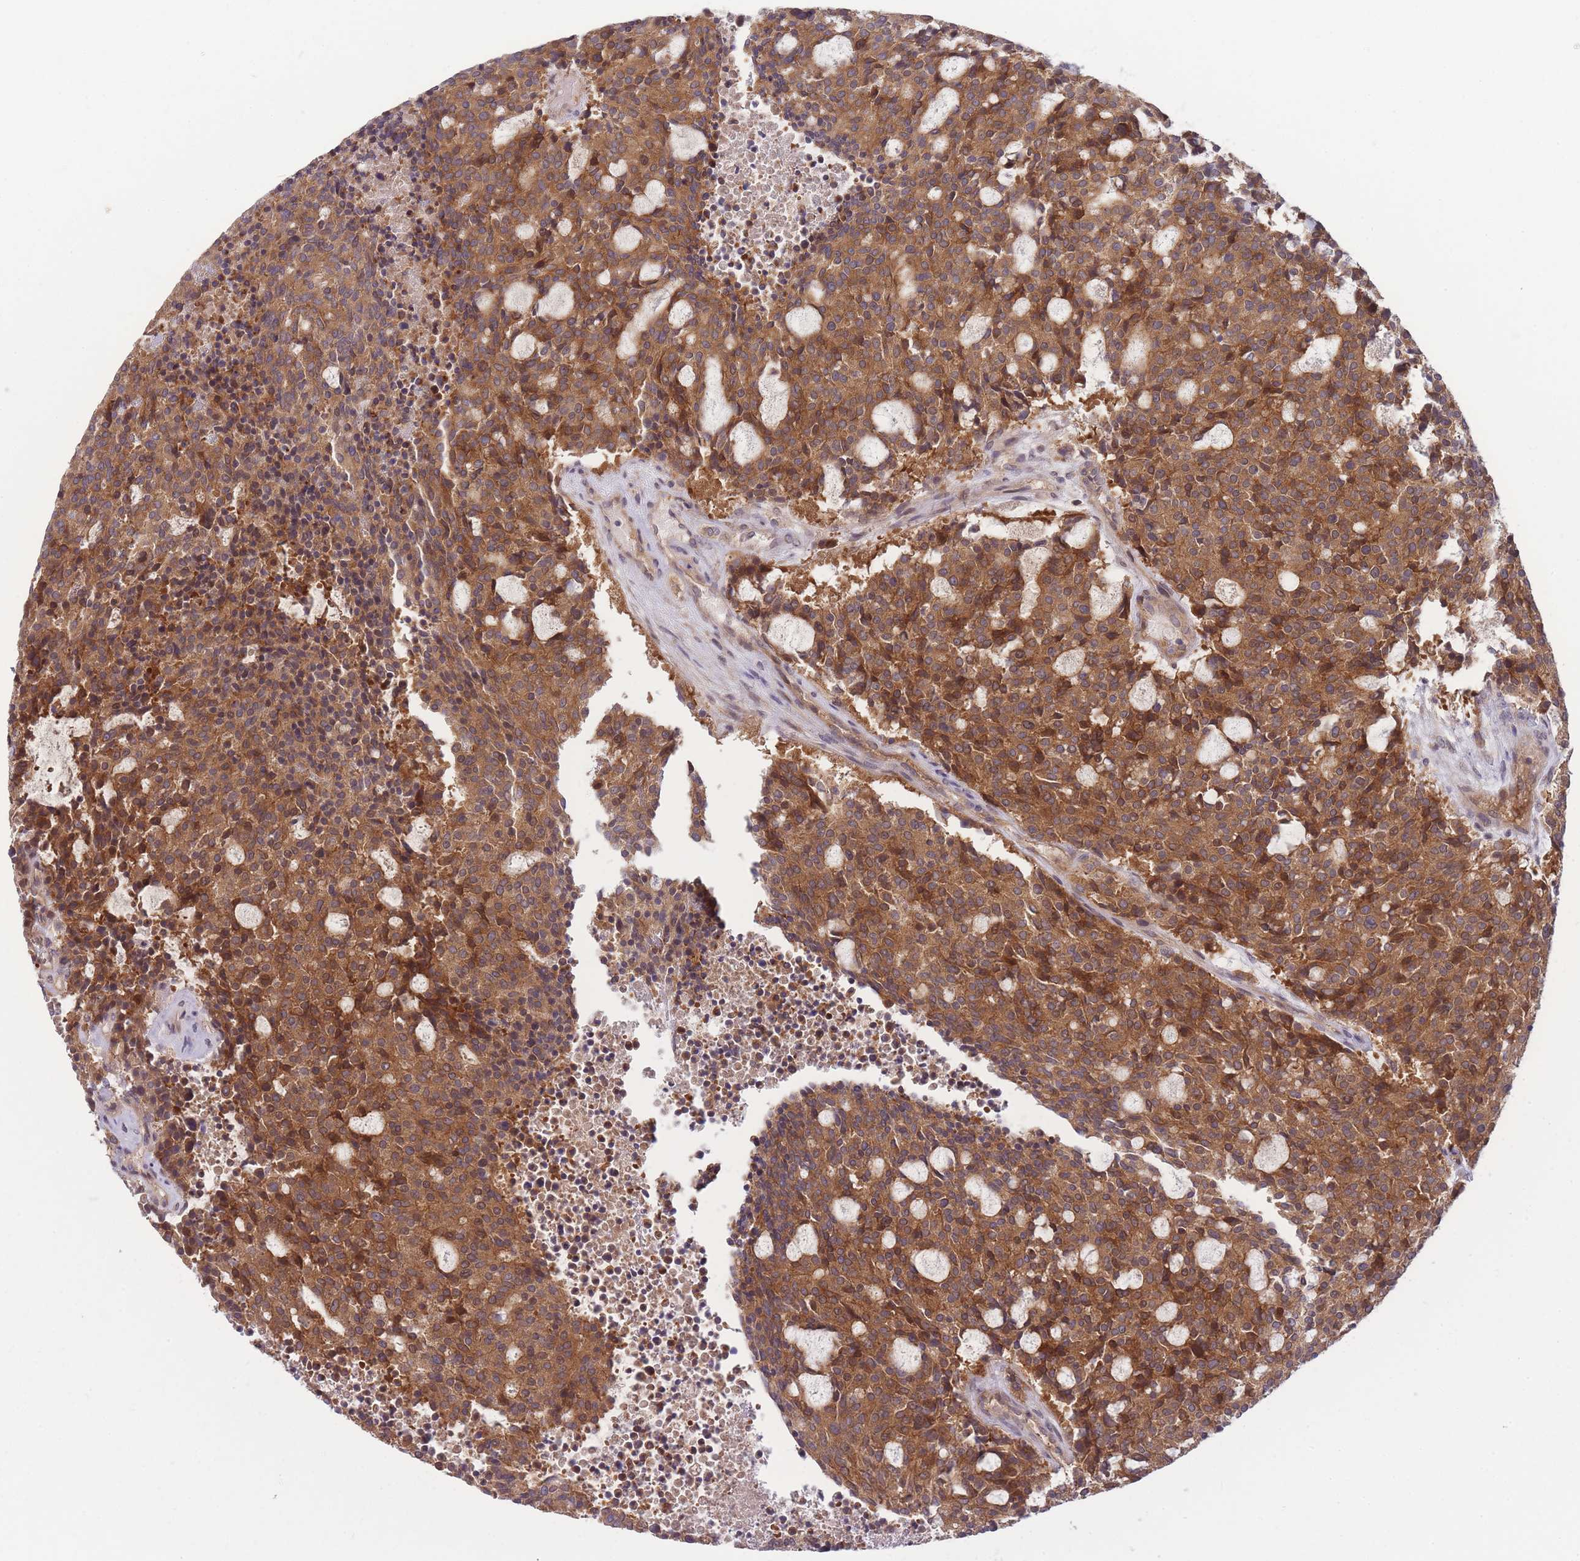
{"staining": {"intensity": "moderate", "quantity": ">75%", "location": "cytoplasmic/membranous"}, "tissue": "carcinoid", "cell_type": "Tumor cells", "image_type": "cancer", "snomed": [{"axis": "morphology", "description": "Carcinoid, malignant, NOS"}, {"axis": "topography", "description": "Pancreas"}], "caption": "Malignant carcinoid stained with immunohistochemistry displays moderate cytoplasmic/membranous expression in about >75% of tumor cells. (DAB (3,3'-diaminobenzidine) IHC, brown staining for protein, blue staining for nuclei).", "gene": "PFDN6", "patient": {"sex": "female", "age": 54}}